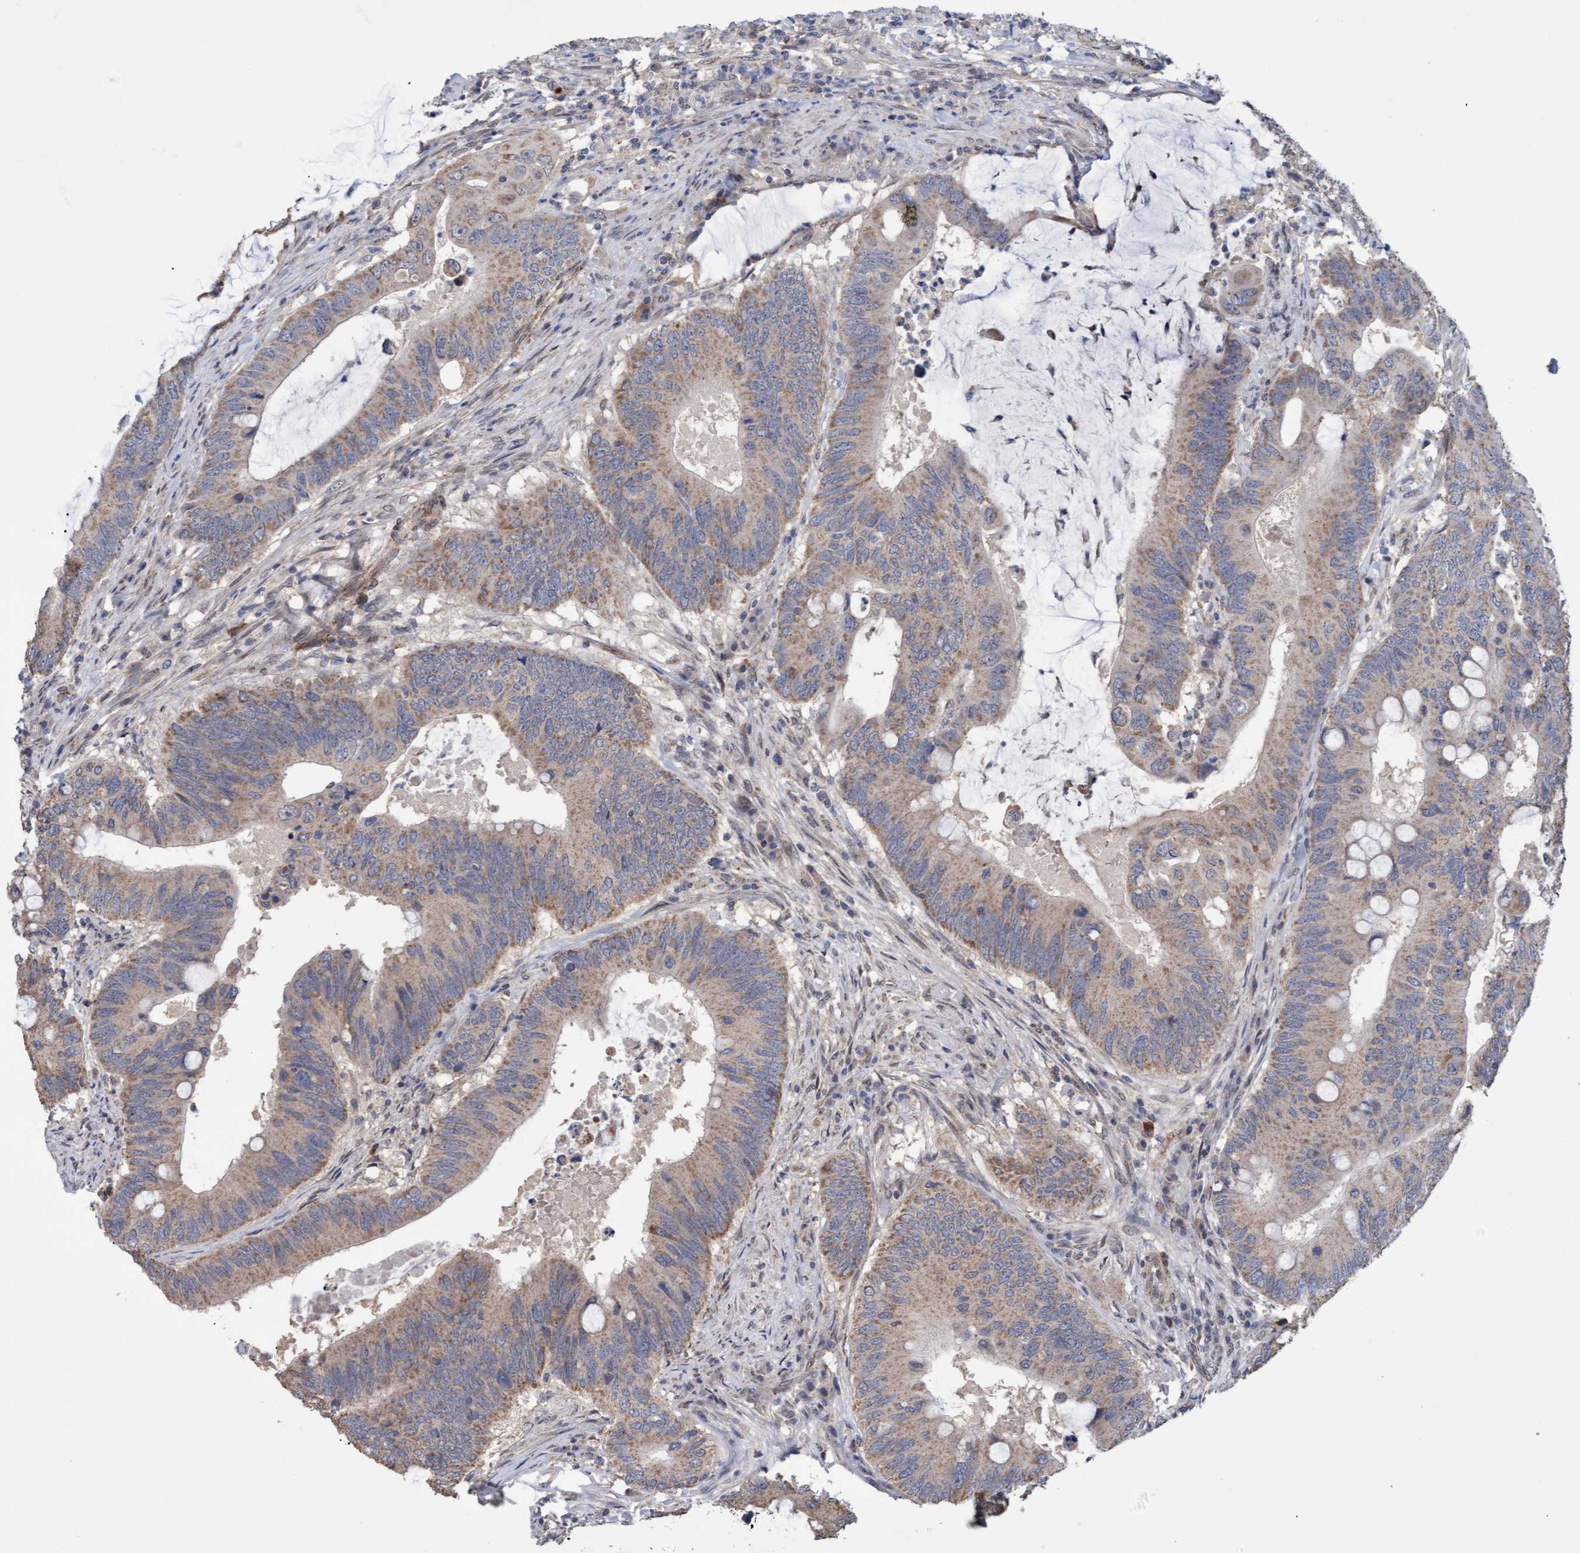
{"staining": {"intensity": "weak", "quantity": ">75%", "location": "cytoplasmic/membranous"}, "tissue": "colorectal cancer", "cell_type": "Tumor cells", "image_type": "cancer", "snomed": [{"axis": "morphology", "description": "Adenocarcinoma, NOS"}, {"axis": "topography", "description": "Colon"}], "caption": "Colorectal cancer stained with a protein marker displays weak staining in tumor cells.", "gene": "MGLL", "patient": {"sex": "male", "age": 71}}